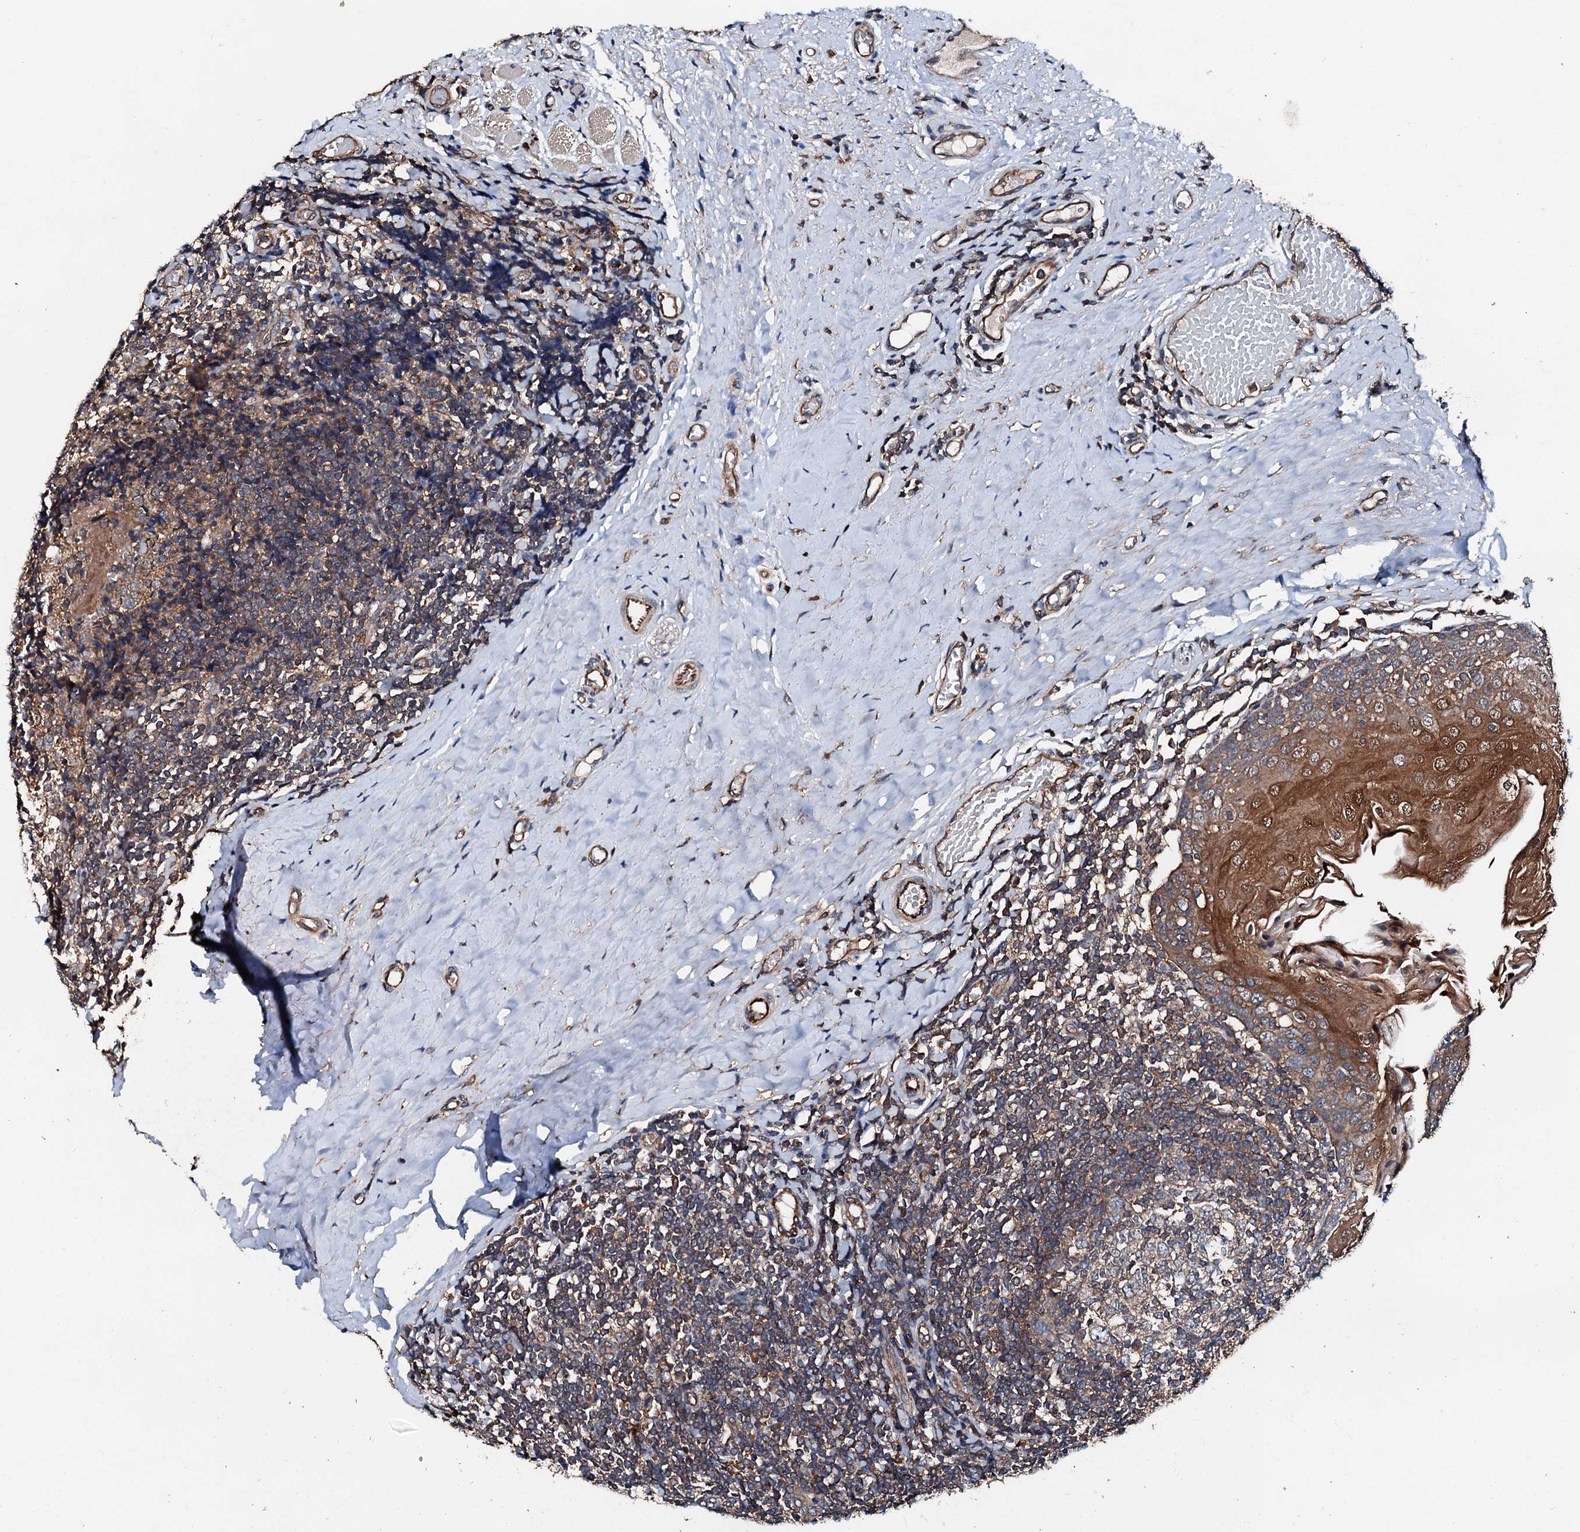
{"staining": {"intensity": "moderate", "quantity": "<25%", "location": "cytoplasmic/membranous"}, "tissue": "tonsil", "cell_type": "Germinal center cells", "image_type": "normal", "snomed": [{"axis": "morphology", "description": "Normal tissue, NOS"}, {"axis": "topography", "description": "Tonsil"}], "caption": "Protein staining by IHC demonstrates moderate cytoplasmic/membranous staining in about <25% of germinal center cells in normal tonsil. The staining is performed using DAB brown chromogen to label protein expression. The nuclei are counter-stained blue using hematoxylin.", "gene": "FGD4", "patient": {"sex": "female", "age": 19}}